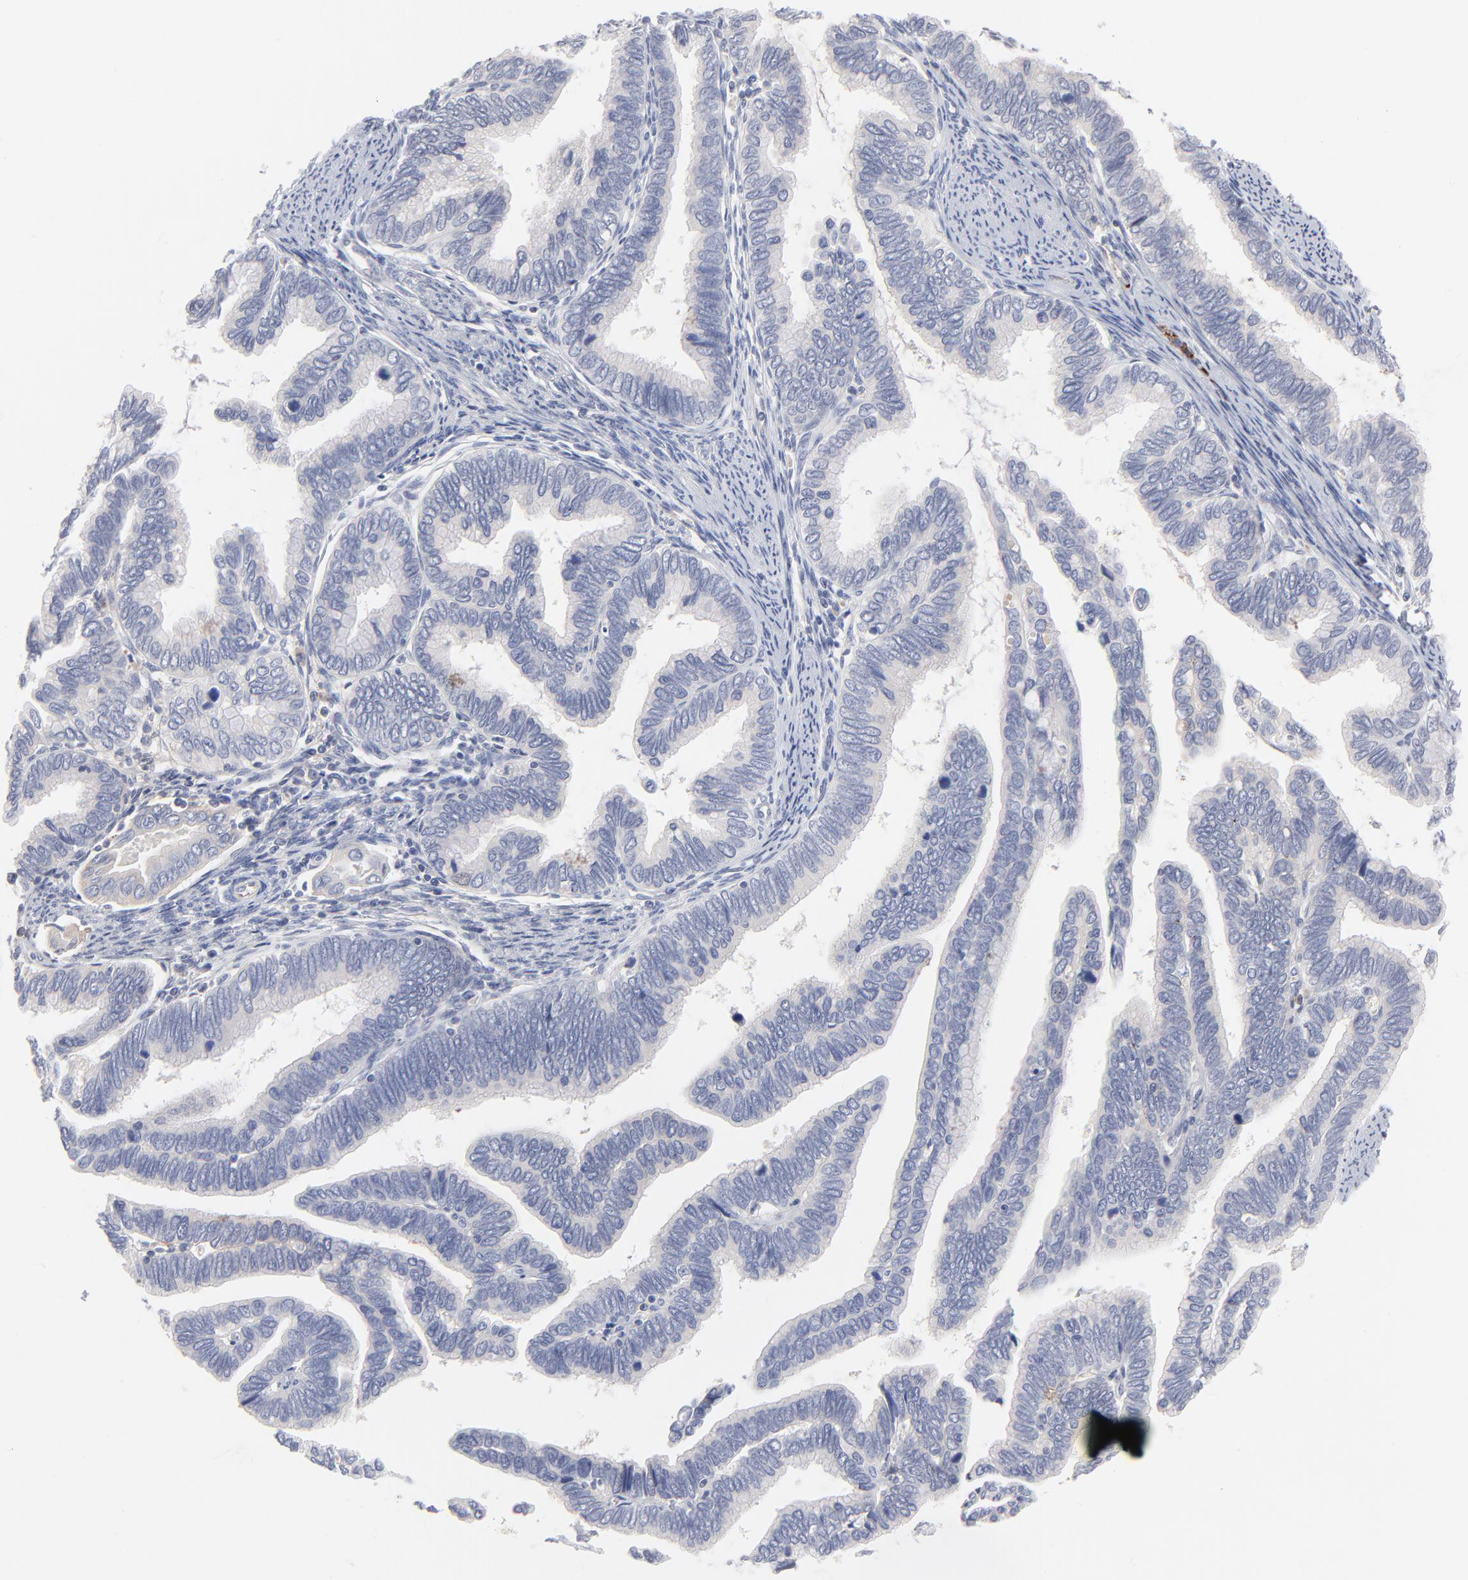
{"staining": {"intensity": "negative", "quantity": "none", "location": "none"}, "tissue": "cervical cancer", "cell_type": "Tumor cells", "image_type": "cancer", "snomed": [{"axis": "morphology", "description": "Adenocarcinoma, NOS"}, {"axis": "topography", "description": "Cervix"}], "caption": "Immunohistochemistry (IHC) micrograph of cervical cancer (adenocarcinoma) stained for a protein (brown), which demonstrates no staining in tumor cells.", "gene": "CCR3", "patient": {"sex": "female", "age": 49}}